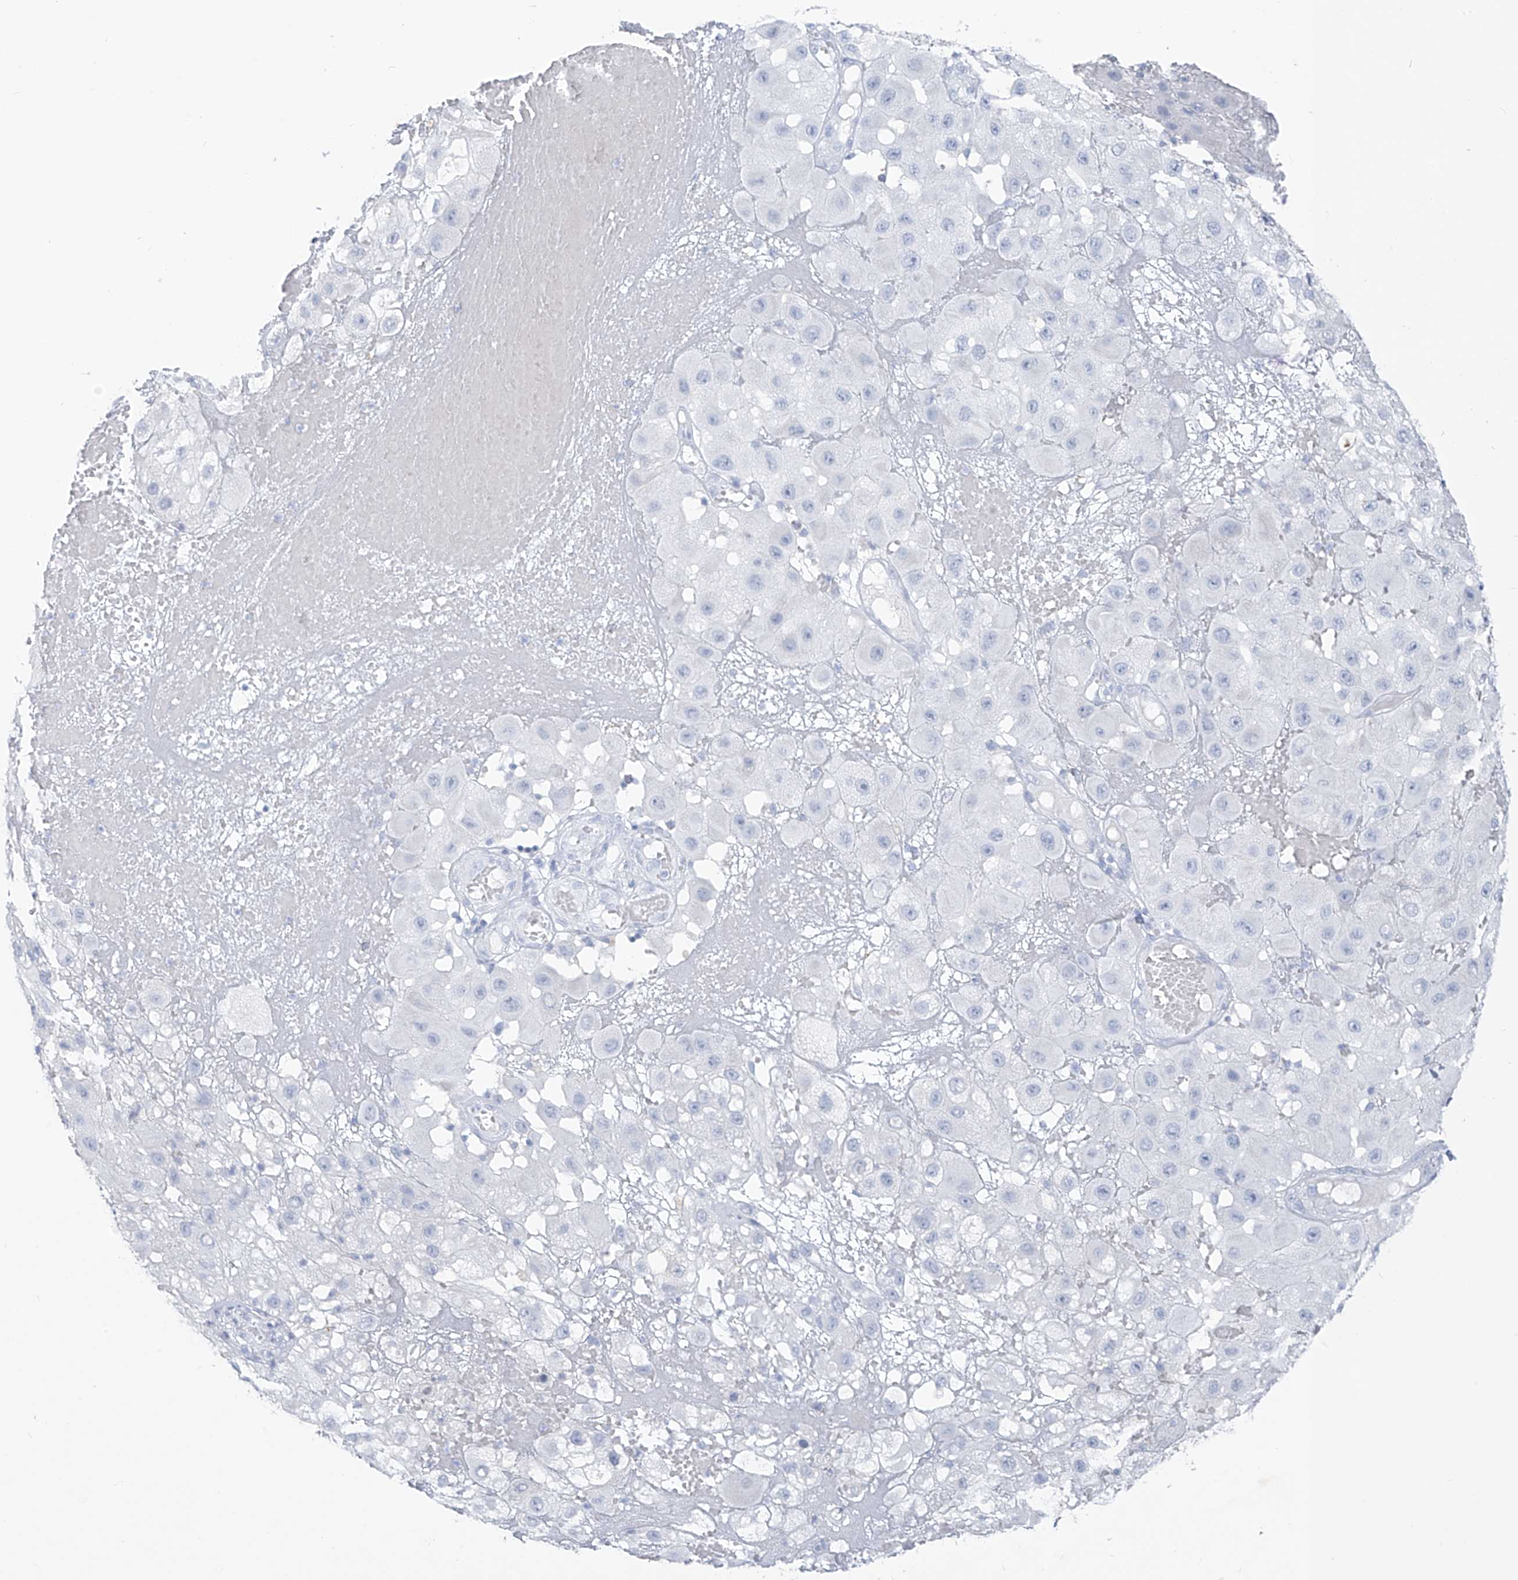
{"staining": {"intensity": "negative", "quantity": "none", "location": "none"}, "tissue": "melanoma", "cell_type": "Tumor cells", "image_type": "cancer", "snomed": [{"axis": "morphology", "description": "Malignant melanoma, NOS"}, {"axis": "topography", "description": "Skin"}], "caption": "Immunohistochemistry micrograph of neoplastic tissue: human melanoma stained with DAB shows no significant protein expression in tumor cells.", "gene": "CX3CR1", "patient": {"sex": "female", "age": 81}}